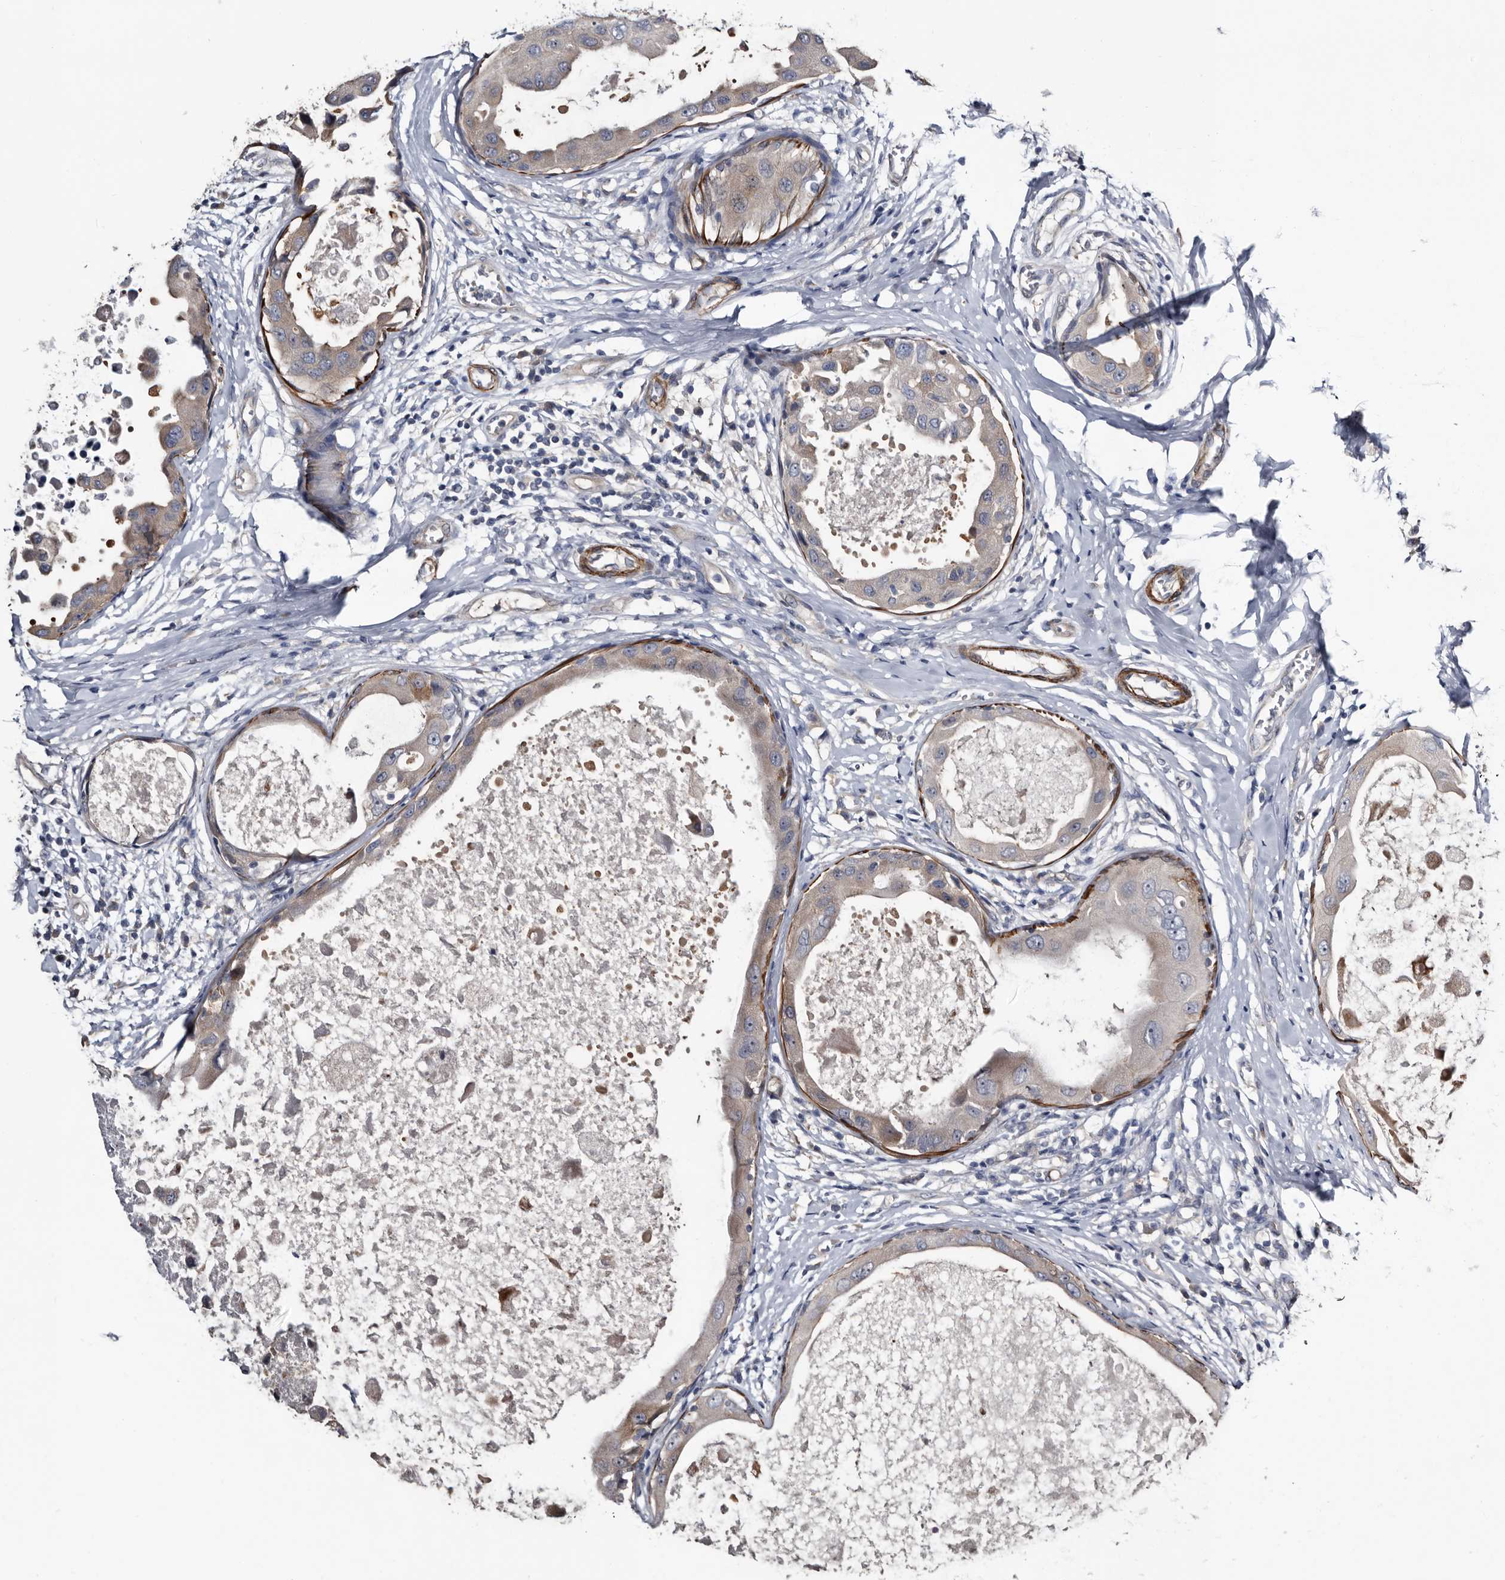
{"staining": {"intensity": "negative", "quantity": "none", "location": "none"}, "tissue": "breast cancer", "cell_type": "Tumor cells", "image_type": "cancer", "snomed": [{"axis": "morphology", "description": "Duct carcinoma"}, {"axis": "topography", "description": "Breast"}], "caption": "DAB immunohistochemical staining of human breast cancer displays no significant positivity in tumor cells.", "gene": "IARS1", "patient": {"sex": "female", "age": 27}}